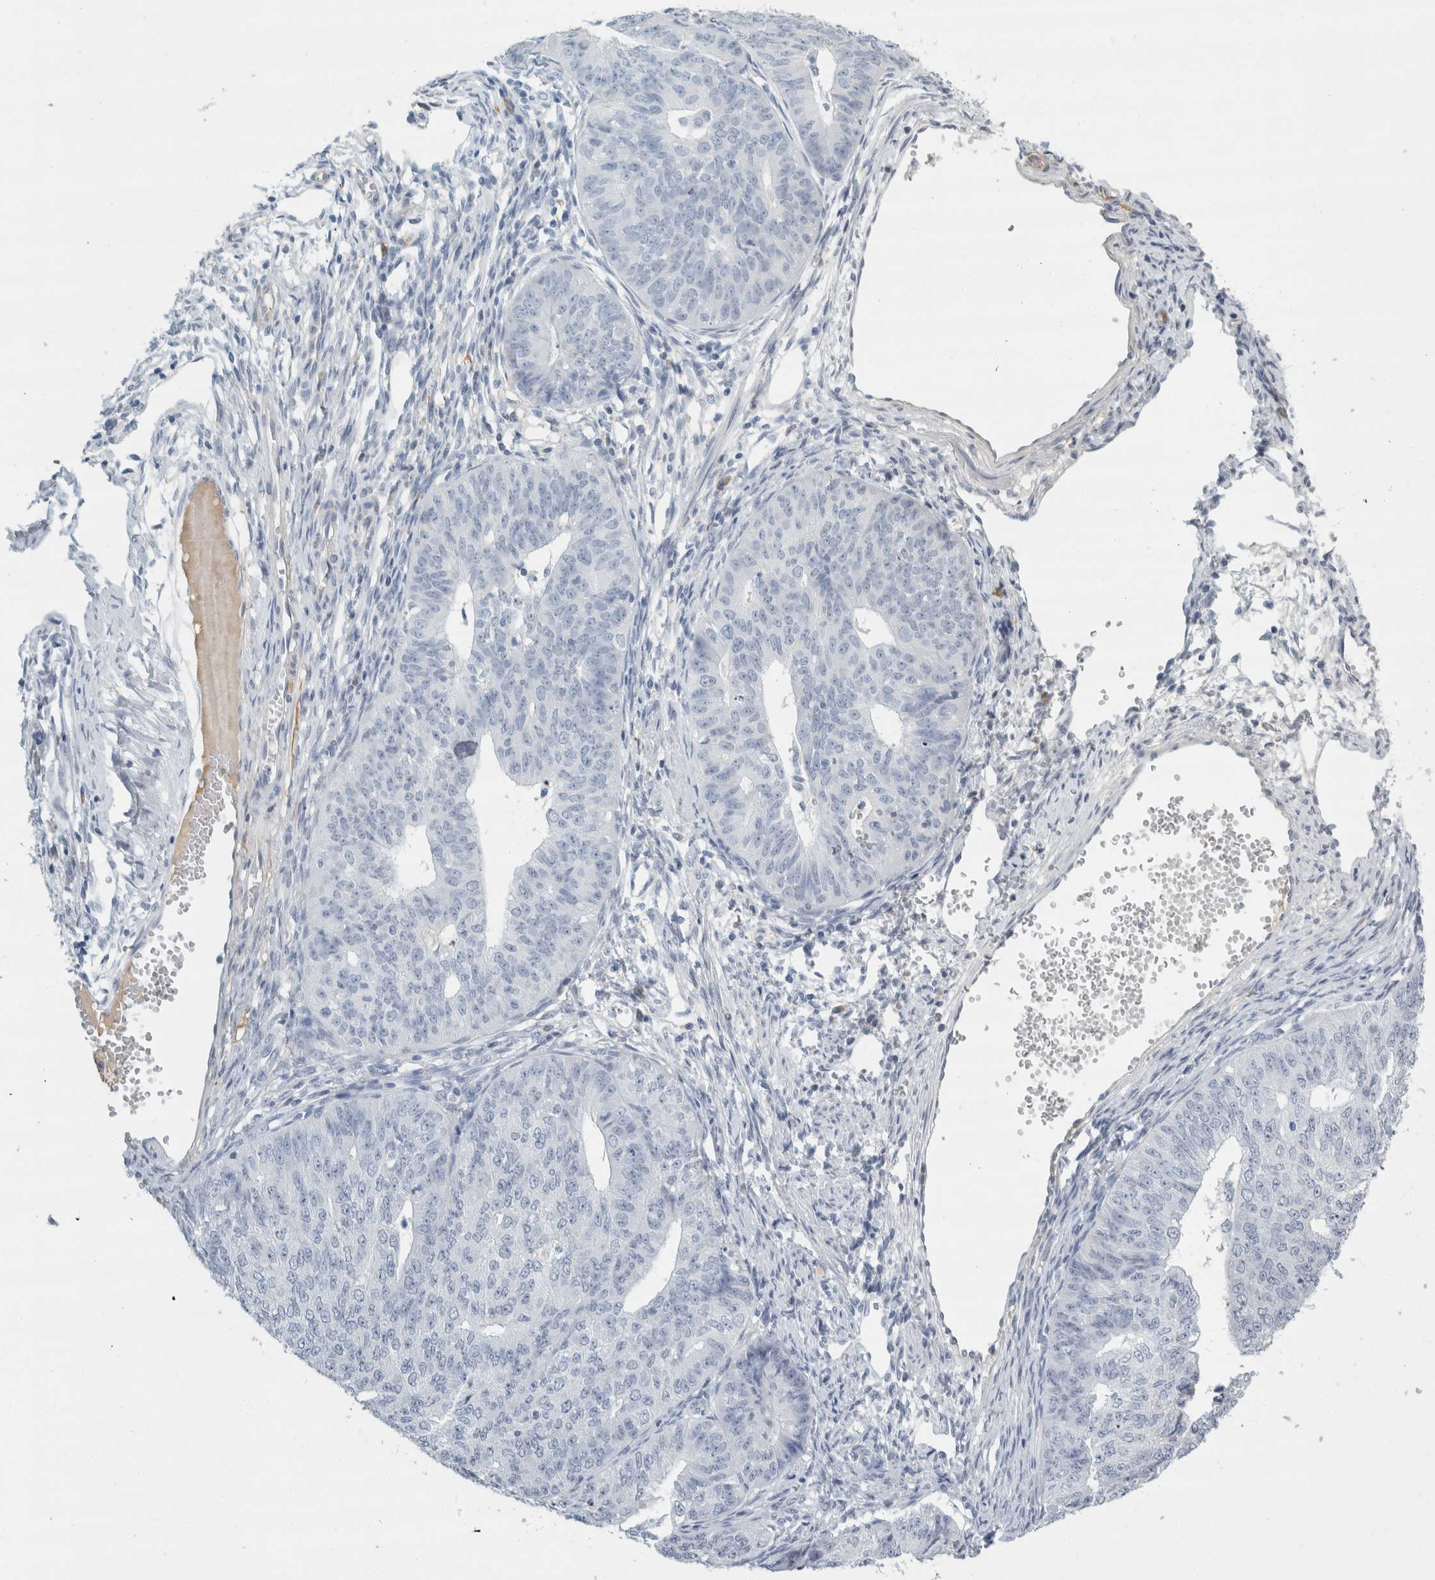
{"staining": {"intensity": "negative", "quantity": "none", "location": "none"}, "tissue": "endometrial cancer", "cell_type": "Tumor cells", "image_type": "cancer", "snomed": [{"axis": "morphology", "description": "Adenocarcinoma, NOS"}, {"axis": "topography", "description": "Endometrium"}], "caption": "IHC of human endometrial cancer (adenocarcinoma) shows no positivity in tumor cells.", "gene": "TSPAN8", "patient": {"sex": "female", "age": 32}}